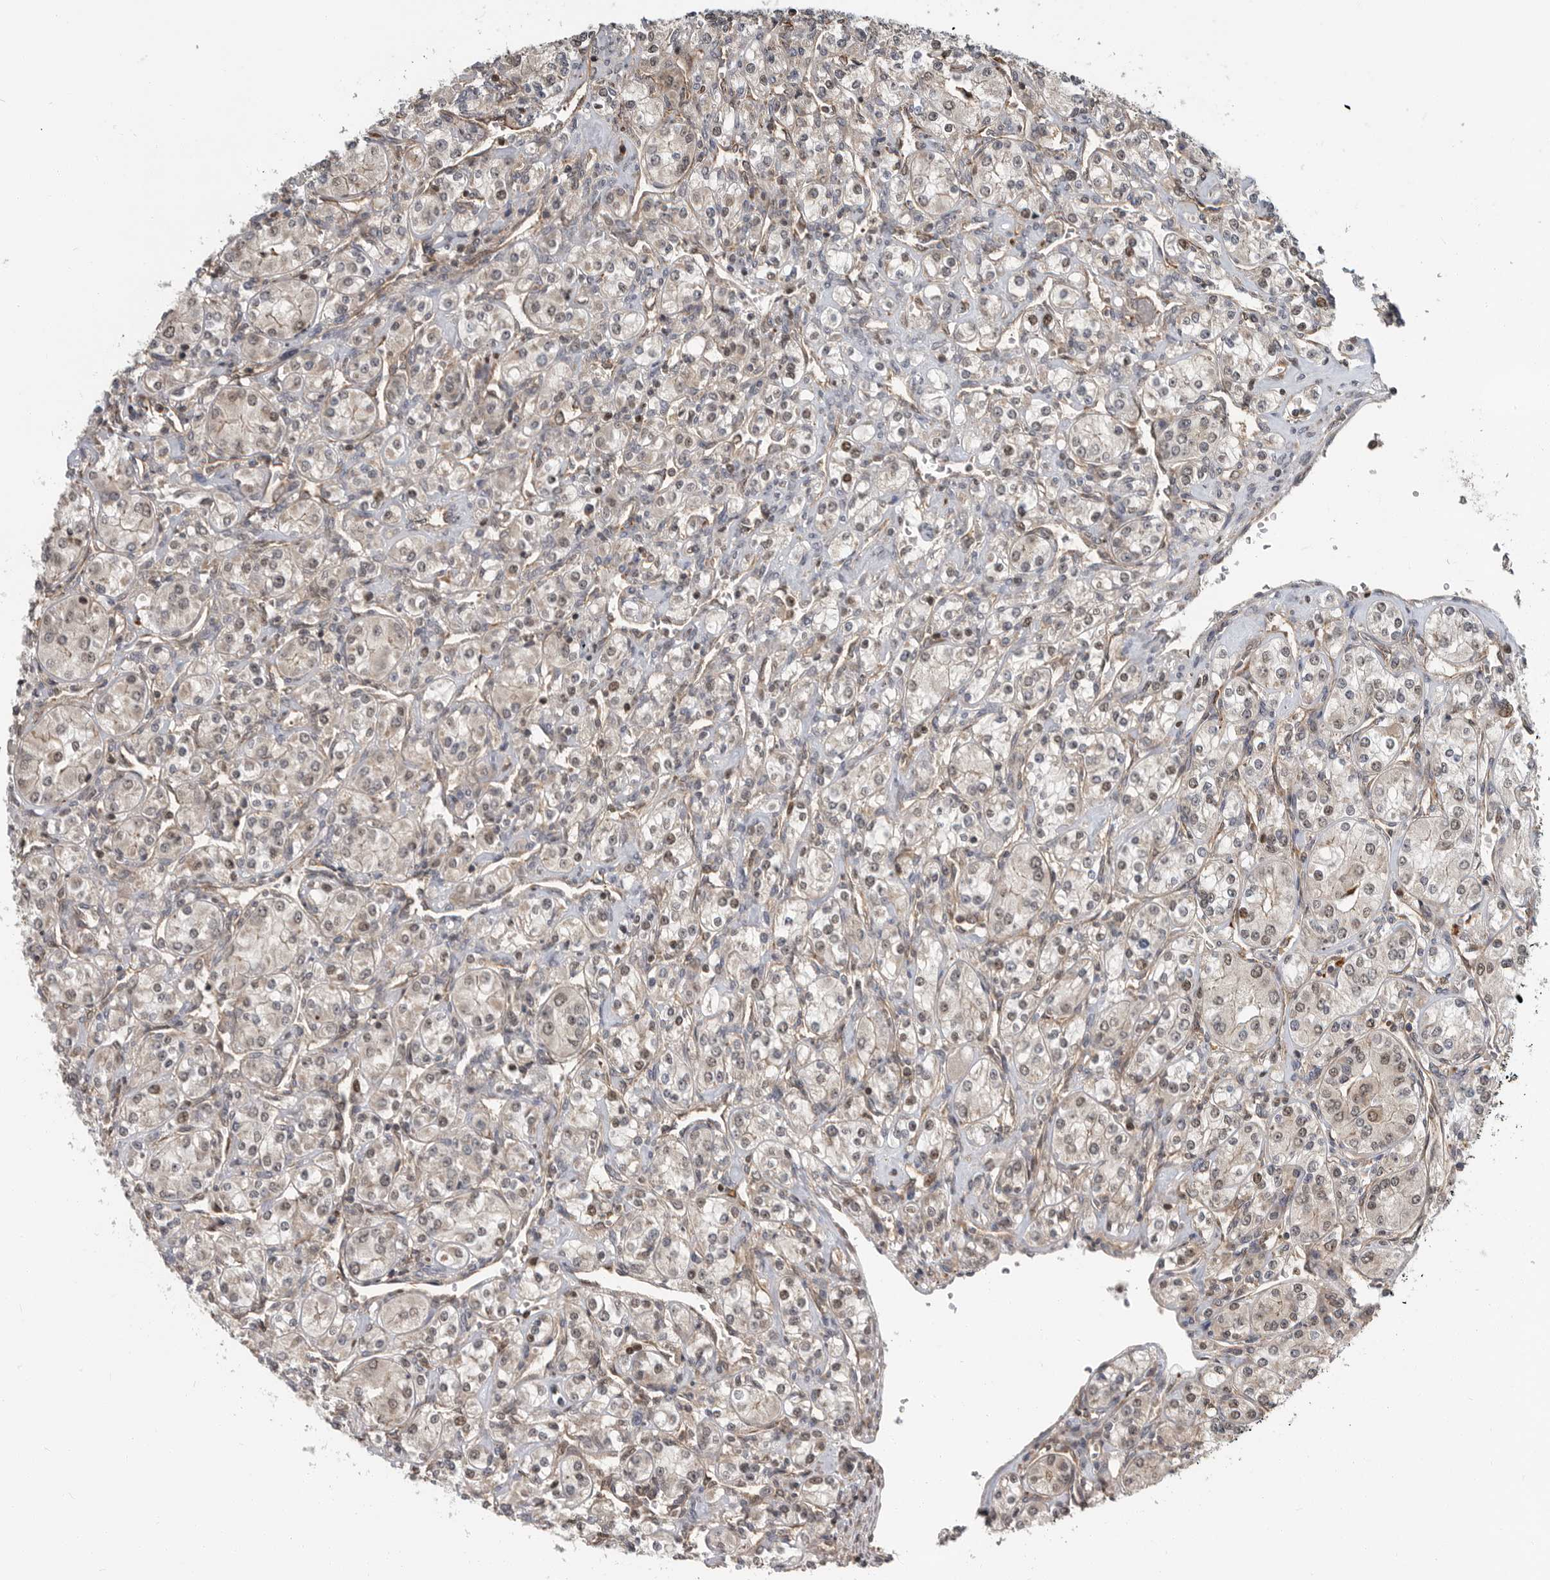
{"staining": {"intensity": "weak", "quantity": "25%-75%", "location": "nuclear"}, "tissue": "renal cancer", "cell_type": "Tumor cells", "image_type": "cancer", "snomed": [{"axis": "morphology", "description": "Adenocarcinoma, NOS"}, {"axis": "topography", "description": "Kidney"}], "caption": "An image showing weak nuclear staining in approximately 25%-75% of tumor cells in renal cancer, as visualized by brown immunohistochemical staining.", "gene": "STRAP", "patient": {"sex": "male", "age": 77}}